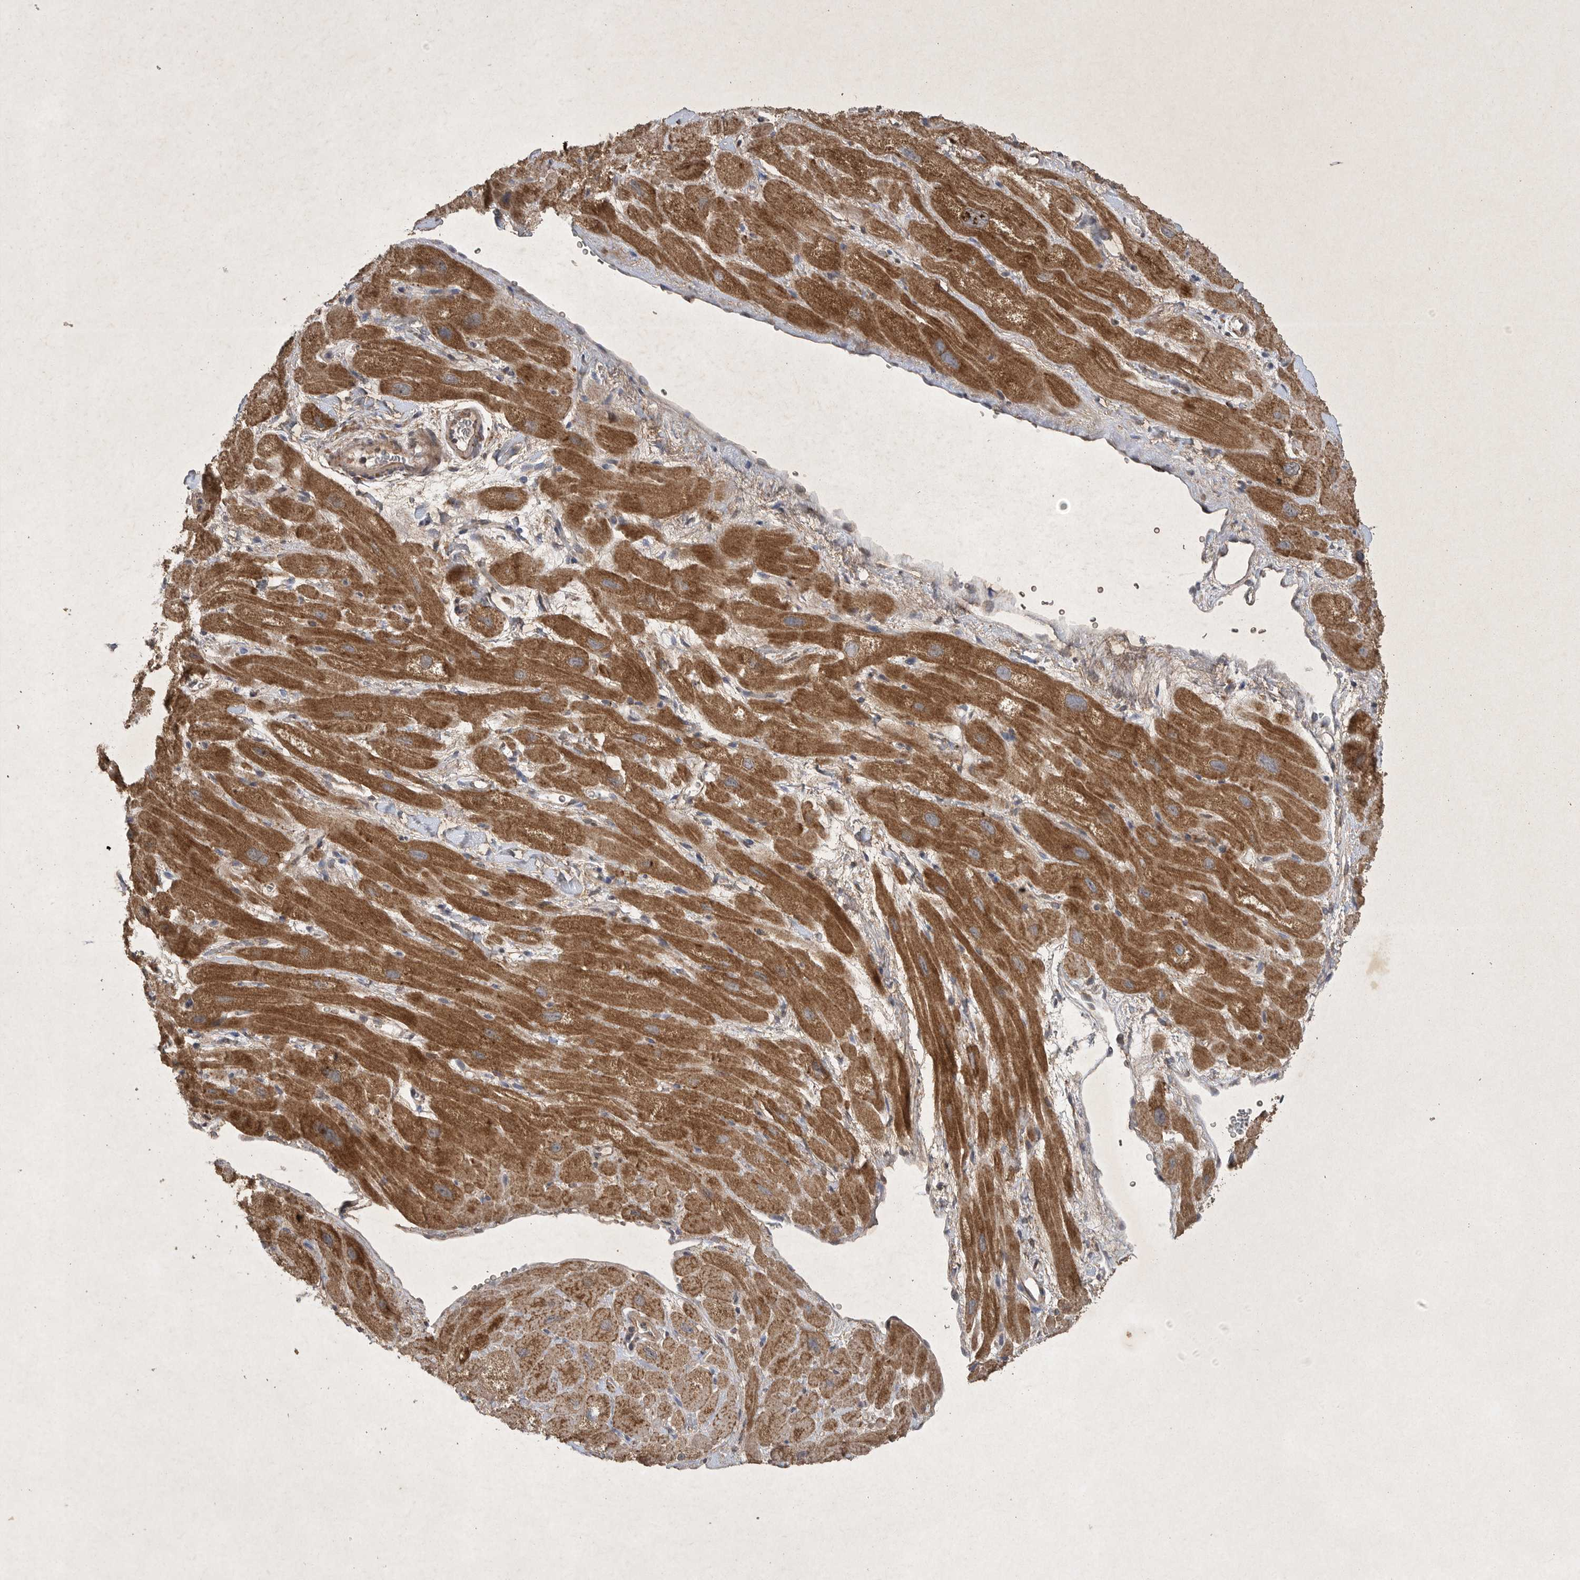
{"staining": {"intensity": "moderate", "quantity": ">75%", "location": "cytoplasmic/membranous"}, "tissue": "heart muscle", "cell_type": "Cardiomyocytes", "image_type": "normal", "snomed": [{"axis": "morphology", "description": "Normal tissue, NOS"}, {"axis": "topography", "description": "Heart"}], "caption": "The photomicrograph exhibits immunohistochemical staining of benign heart muscle. There is moderate cytoplasmic/membranous staining is seen in about >75% of cardiomyocytes.", "gene": "DDR1", "patient": {"sex": "male", "age": 49}}